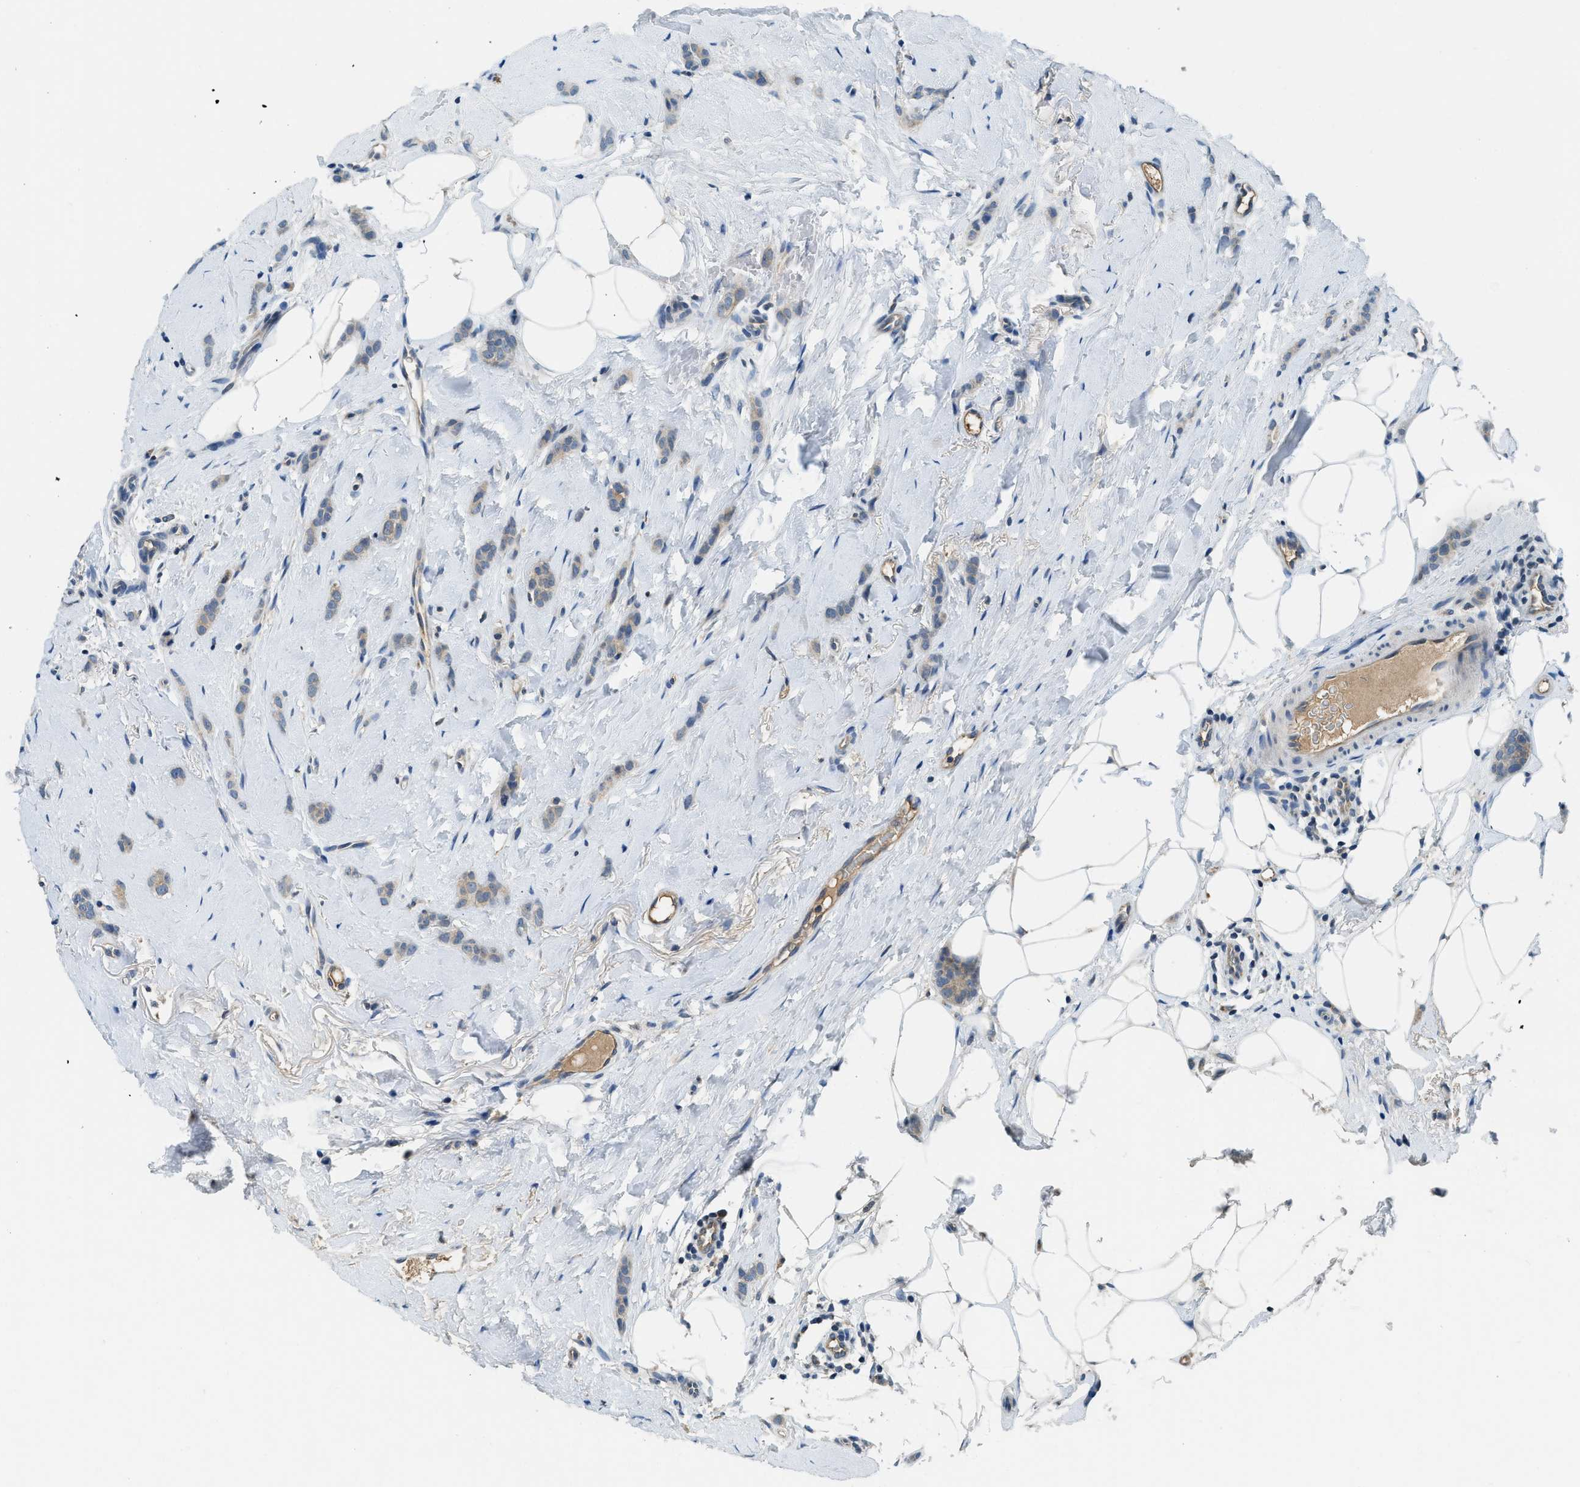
{"staining": {"intensity": "weak", "quantity": "25%-75%", "location": "cytoplasmic/membranous"}, "tissue": "breast cancer", "cell_type": "Tumor cells", "image_type": "cancer", "snomed": [{"axis": "morphology", "description": "Lobular carcinoma"}, {"axis": "topography", "description": "Skin"}, {"axis": "topography", "description": "Breast"}], "caption": "Immunohistochemistry (IHC) photomicrograph of human breast lobular carcinoma stained for a protein (brown), which shows low levels of weak cytoplasmic/membranous expression in approximately 25%-75% of tumor cells.", "gene": "BCAP31", "patient": {"sex": "female", "age": 46}}